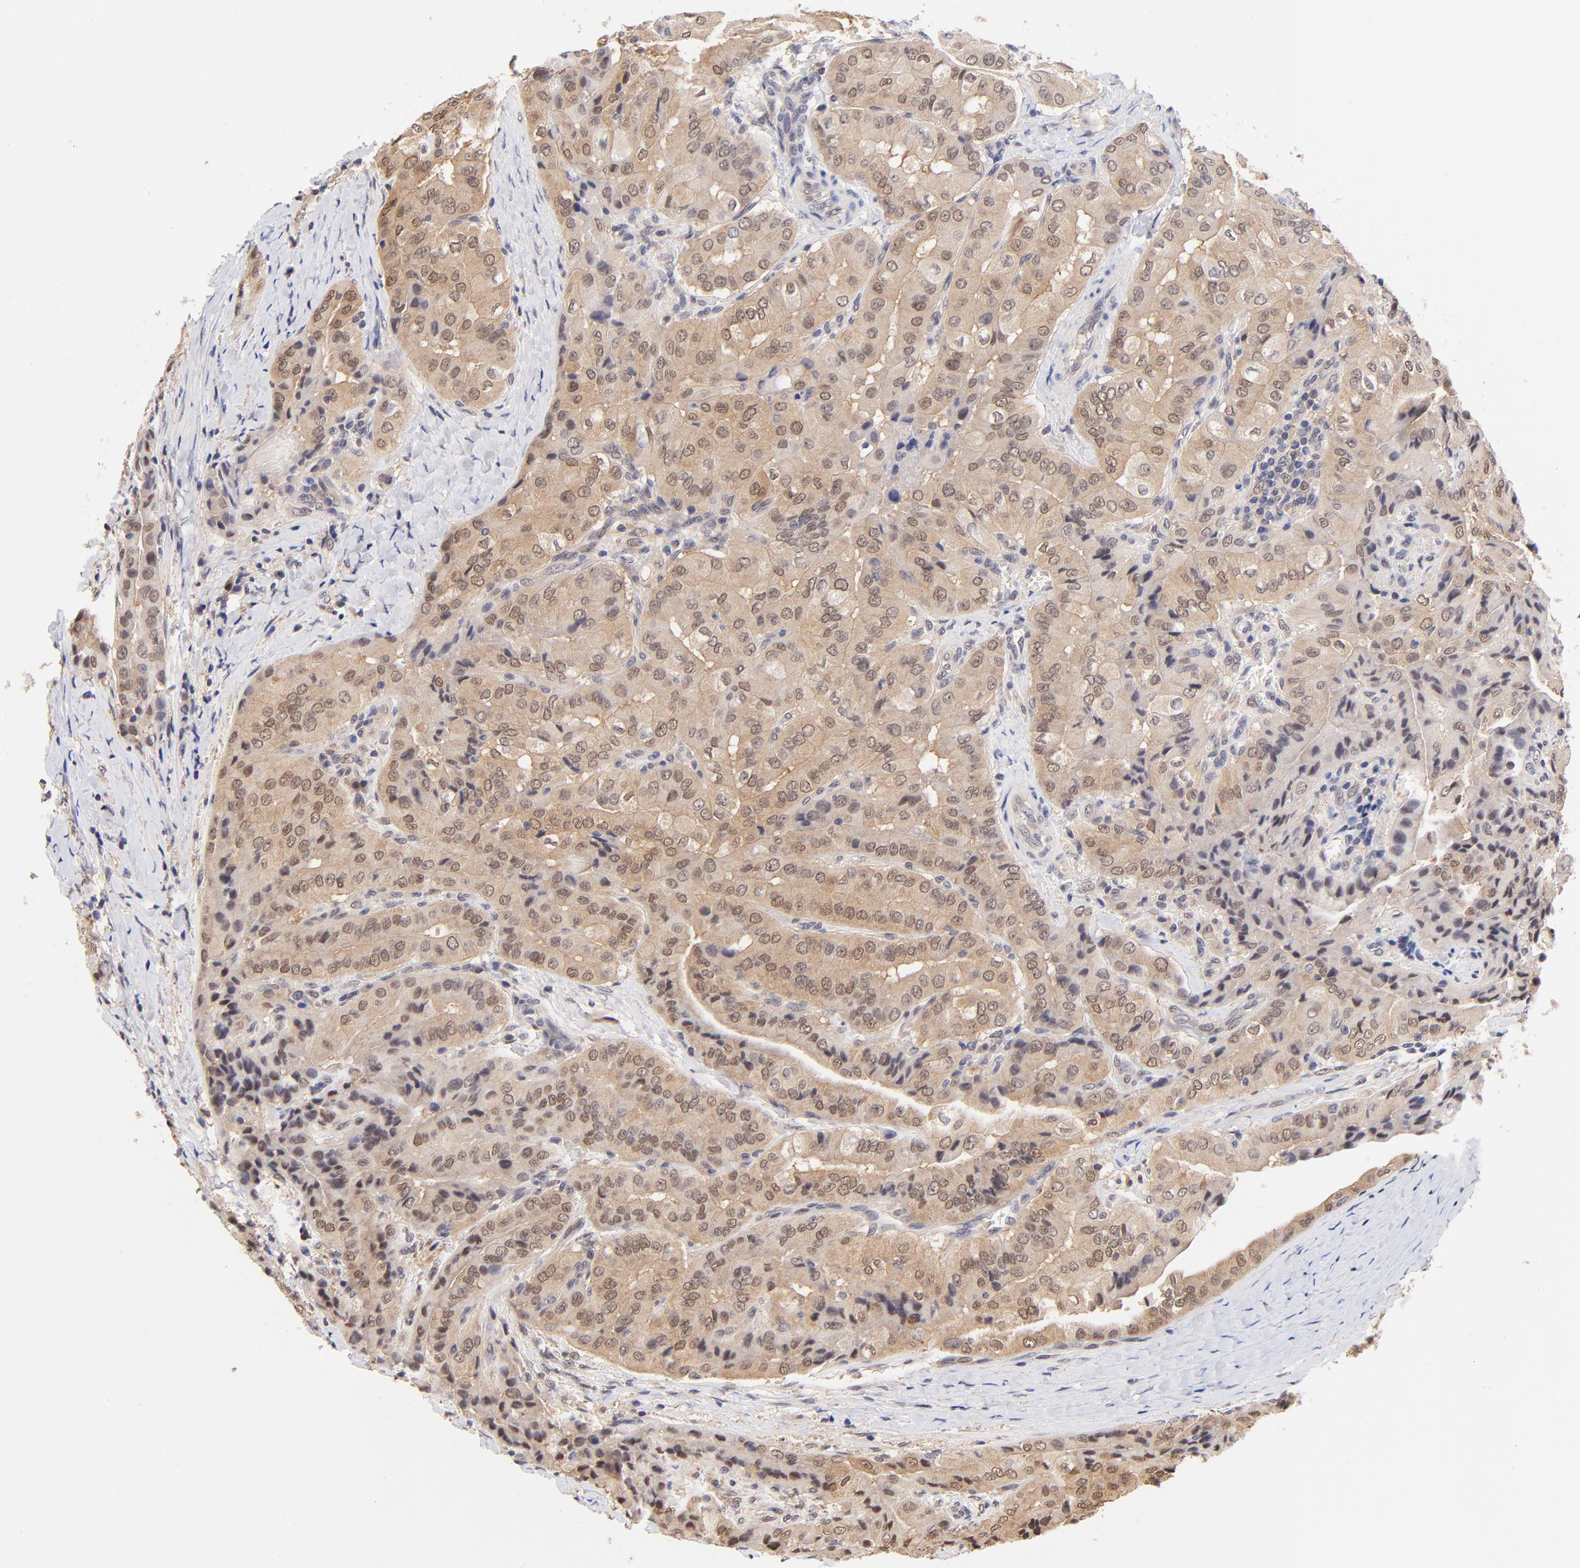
{"staining": {"intensity": "weak", "quantity": "25%-75%", "location": "cytoplasmic/membranous,nuclear"}, "tissue": "thyroid cancer", "cell_type": "Tumor cells", "image_type": "cancer", "snomed": [{"axis": "morphology", "description": "Papillary adenocarcinoma, NOS"}, {"axis": "topography", "description": "Thyroid gland"}], "caption": "Papillary adenocarcinoma (thyroid) tissue displays weak cytoplasmic/membranous and nuclear positivity in about 25%-75% of tumor cells, visualized by immunohistochemistry. (DAB = brown stain, brightfield microscopy at high magnification).", "gene": "TXNL1", "patient": {"sex": "female", "age": 71}}